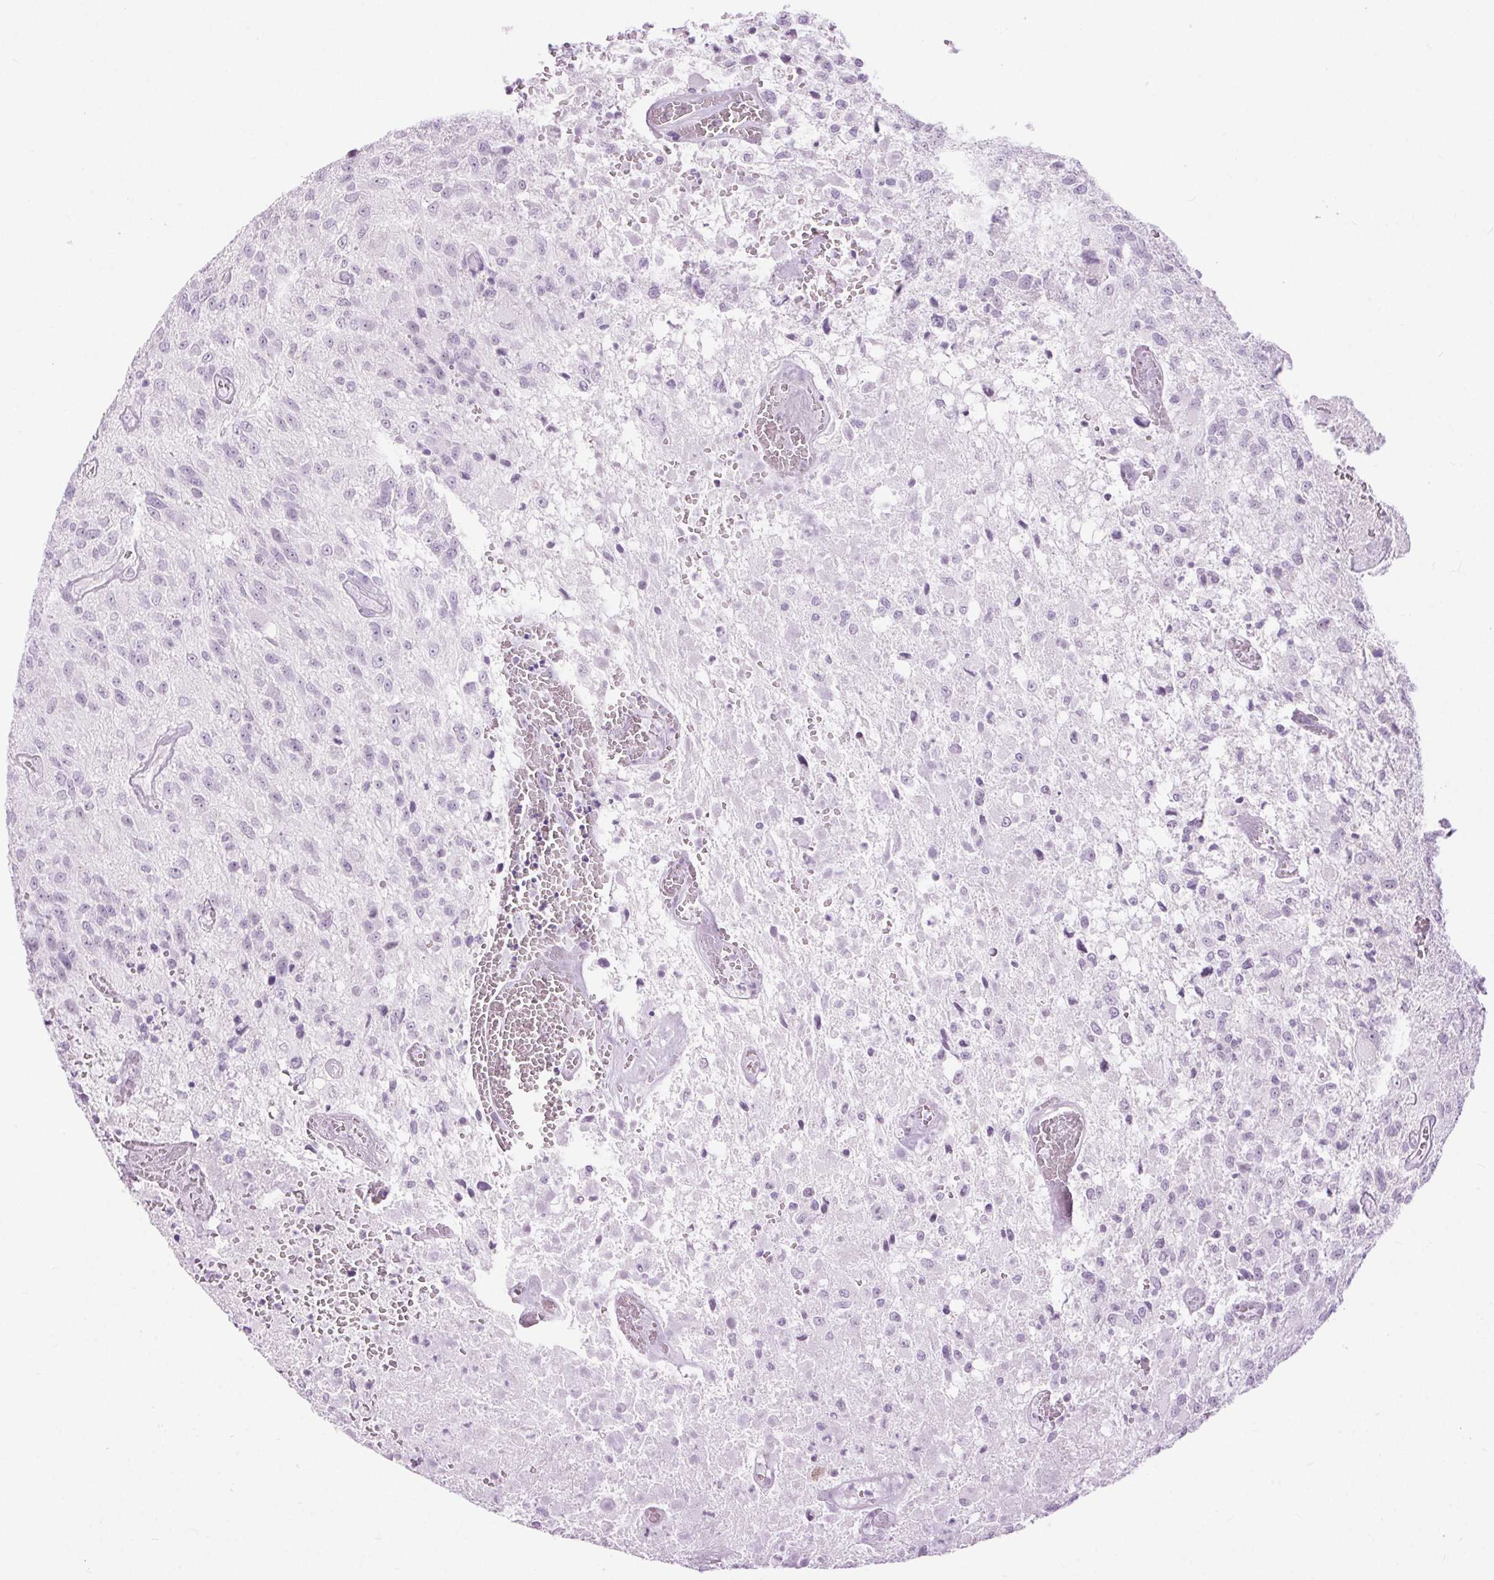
{"staining": {"intensity": "negative", "quantity": "none", "location": "none"}, "tissue": "glioma", "cell_type": "Tumor cells", "image_type": "cancer", "snomed": [{"axis": "morphology", "description": "Glioma, malignant, Low grade"}, {"axis": "topography", "description": "Brain"}], "caption": "Immunohistochemistry (IHC) image of neoplastic tissue: malignant glioma (low-grade) stained with DAB exhibits no significant protein expression in tumor cells.", "gene": "BEND2", "patient": {"sex": "male", "age": 66}}